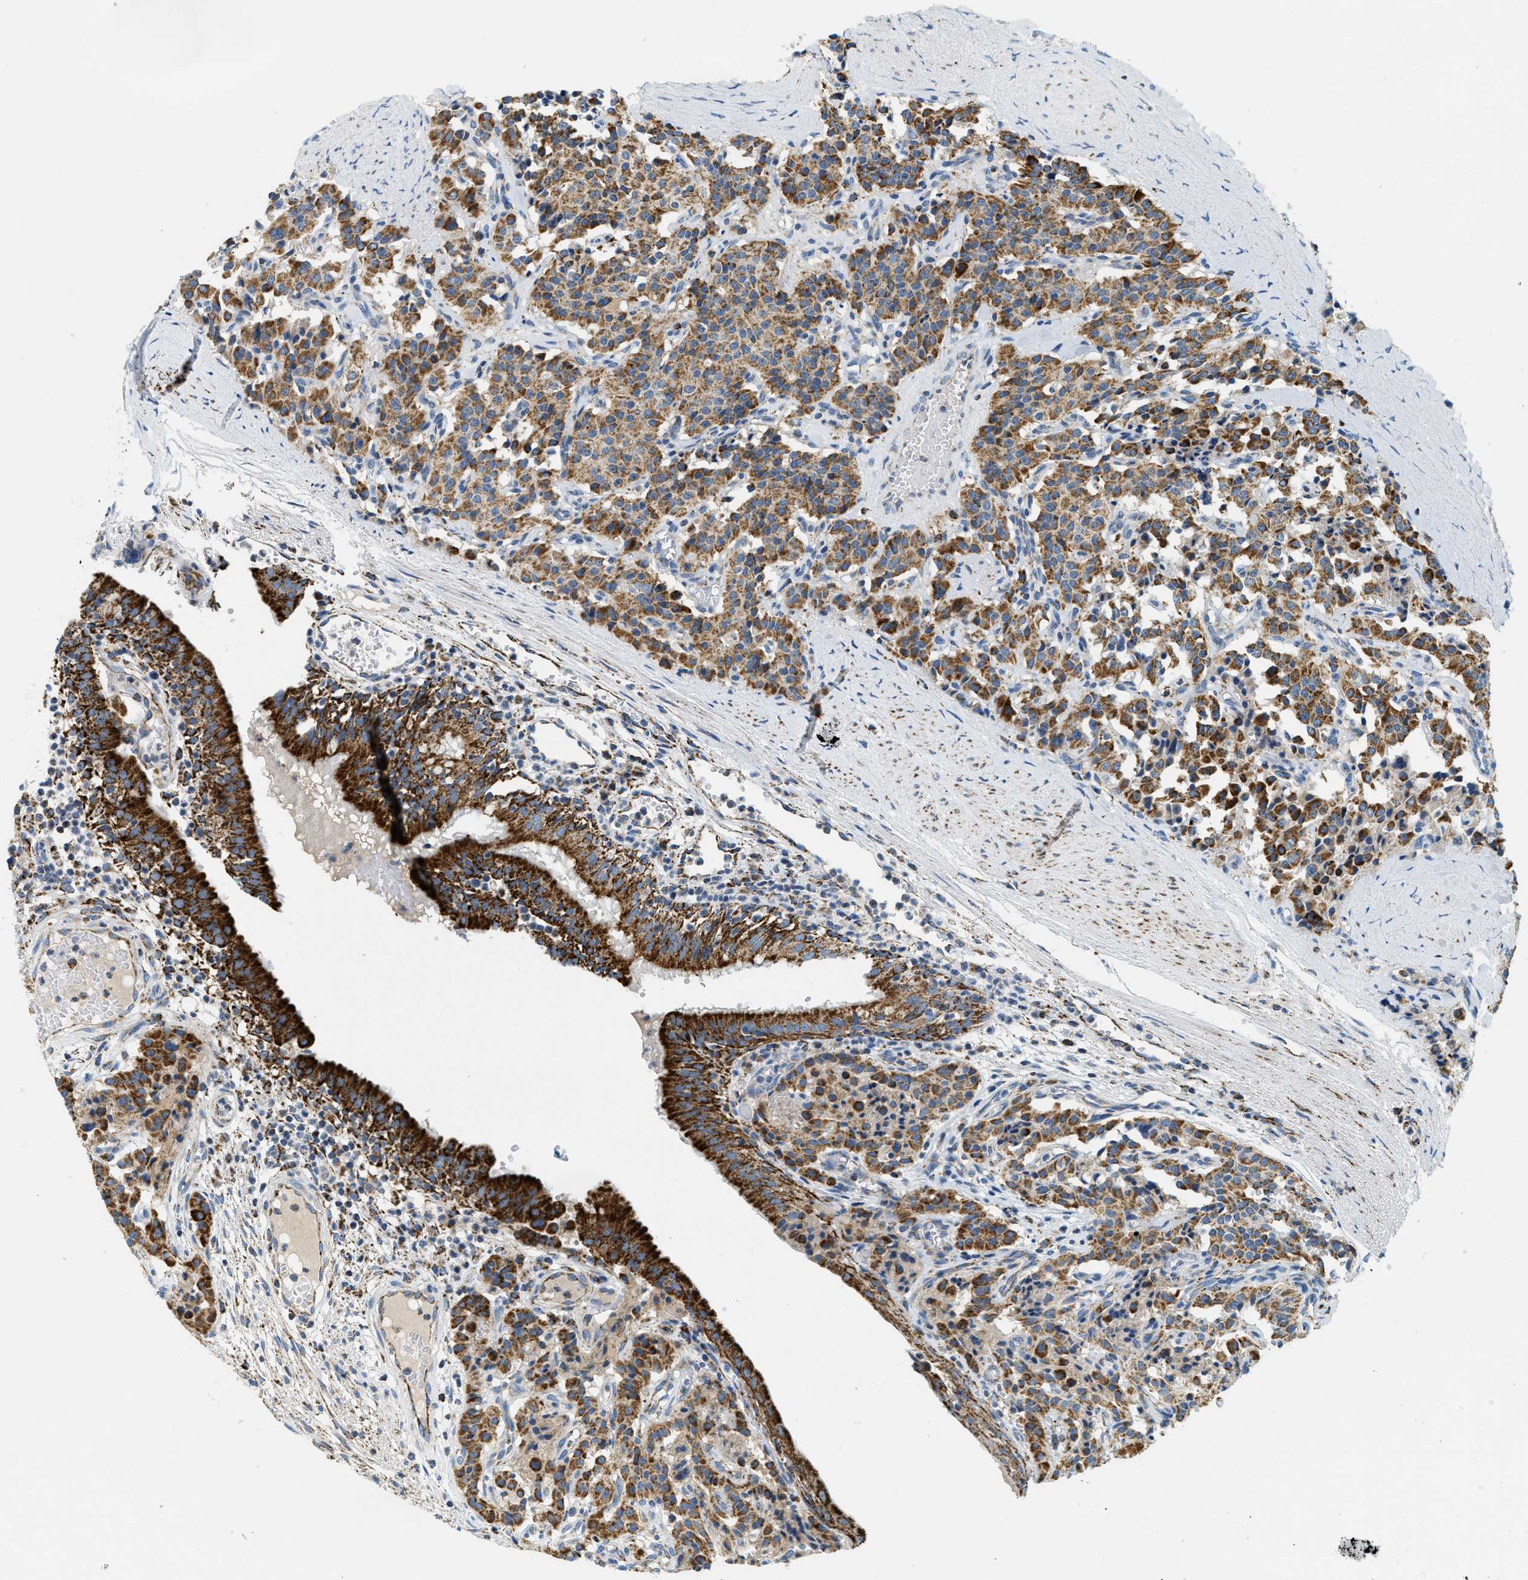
{"staining": {"intensity": "moderate", "quantity": ">75%", "location": "cytoplasmic/membranous"}, "tissue": "carcinoid", "cell_type": "Tumor cells", "image_type": "cancer", "snomed": [{"axis": "morphology", "description": "Carcinoid, malignant, NOS"}, {"axis": "topography", "description": "Lung"}], "caption": "Protein positivity by immunohistochemistry (IHC) demonstrates moderate cytoplasmic/membranous expression in about >75% of tumor cells in carcinoid. The staining was performed using DAB to visualize the protein expression in brown, while the nuclei were stained in blue with hematoxylin (Magnification: 20x).", "gene": "HLCS", "patient": {"sex": "male", "age": 30}}